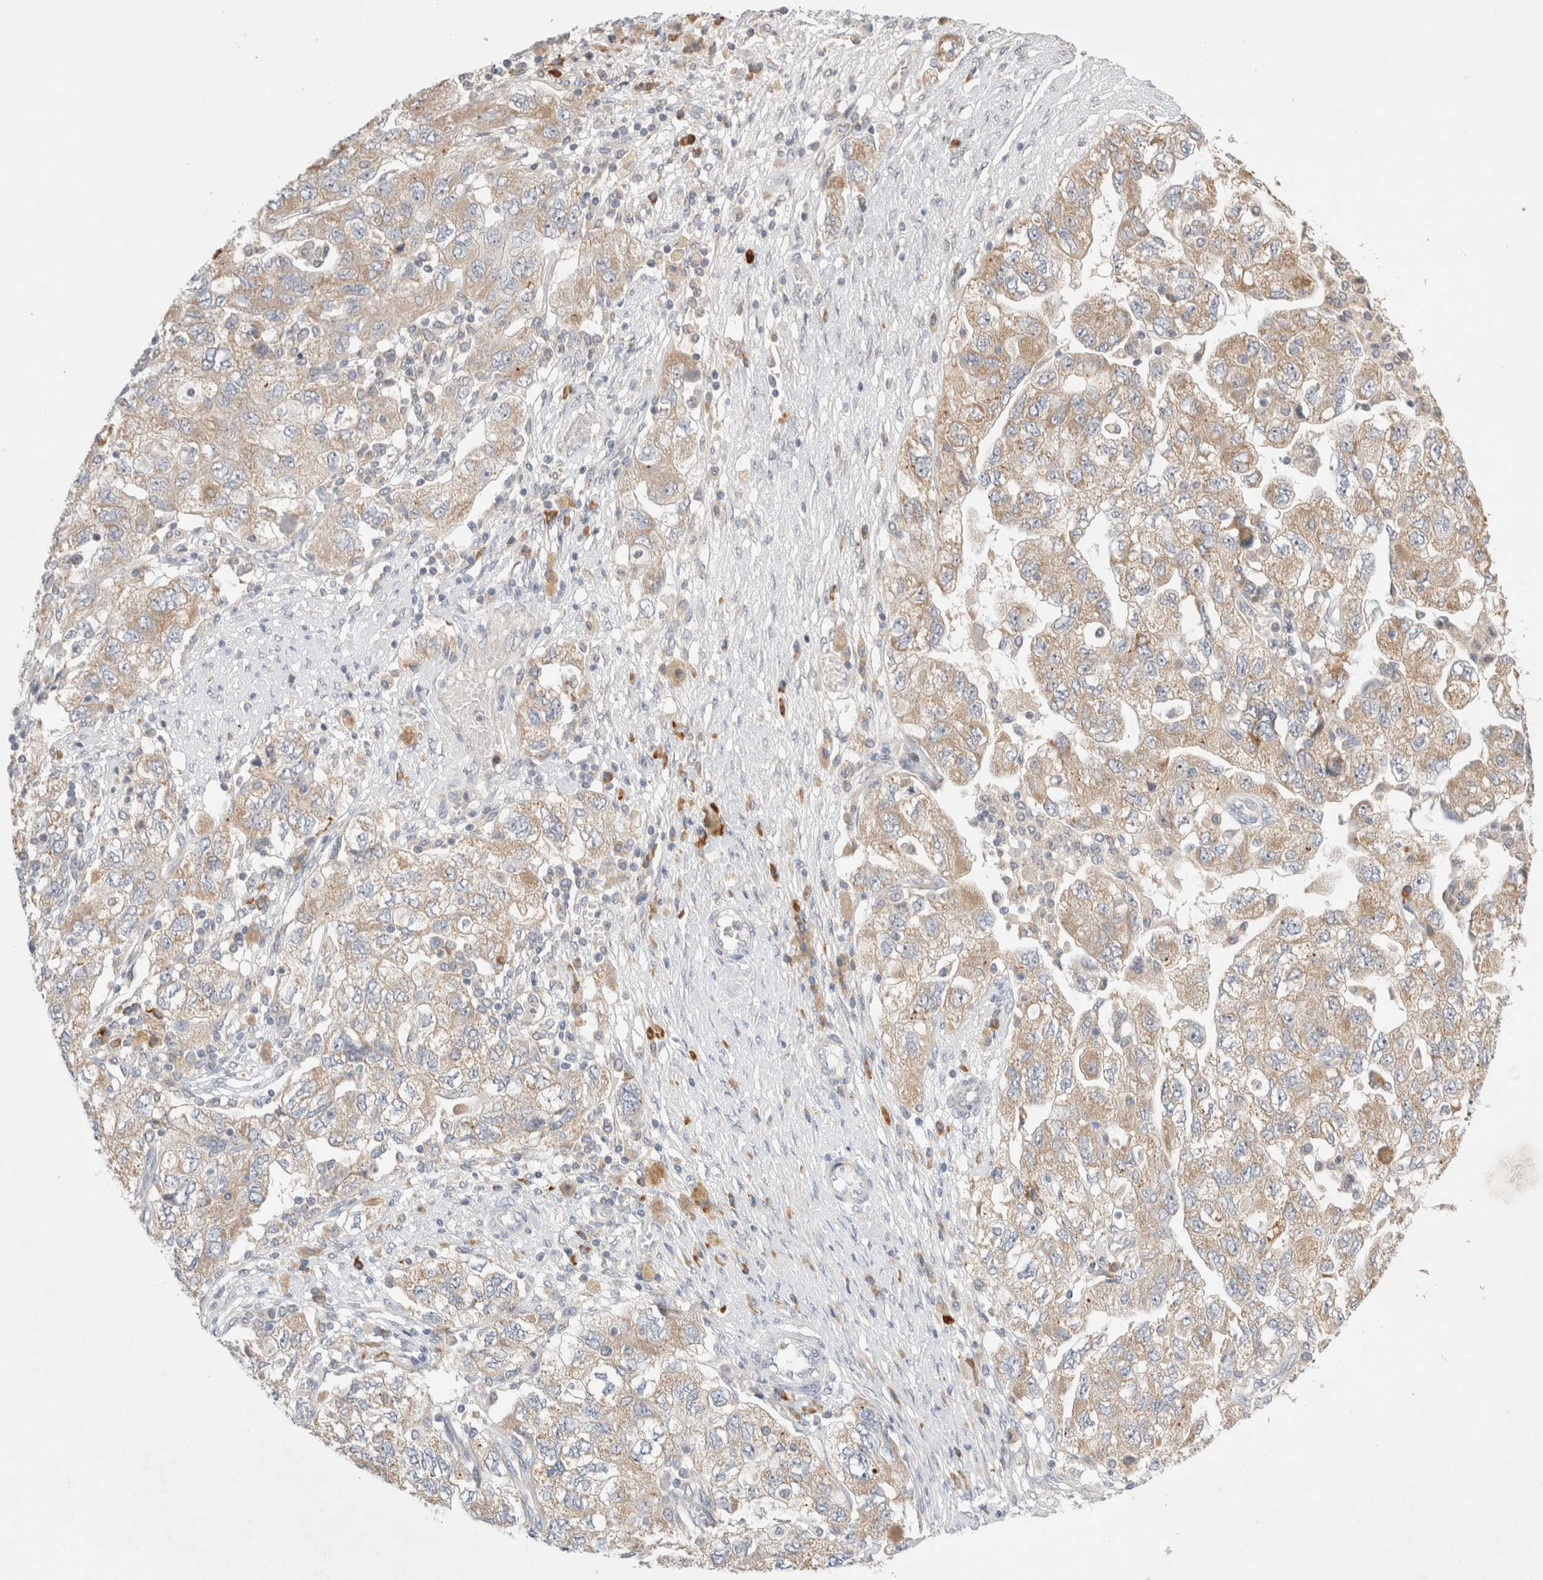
{"staining": {"intensity": "weak", "quantity": ">75%", "location": "cytoplasmic/membranous"}, "tissue": "ovarian cancer", "cell_type": "Tumor cells", "image_type": "cancer", "snomed": [{"axis": "morphology", "description": "Carcinoma, NOS"}, {"axis": "morphology", "description": "Cystadenocarcinoma, serous, NOS"}, {"axis": "topography", "description": "Ovary"}], "caption": "There is low levels of weak cytoplasmic/membranous positivity in tumor cells of carcinoma (ovarian), as demonstrated by immunohistochemical staining (brown color).", "gene": "NEDD4L", "patient": {"sex": "female", "age": 69}}